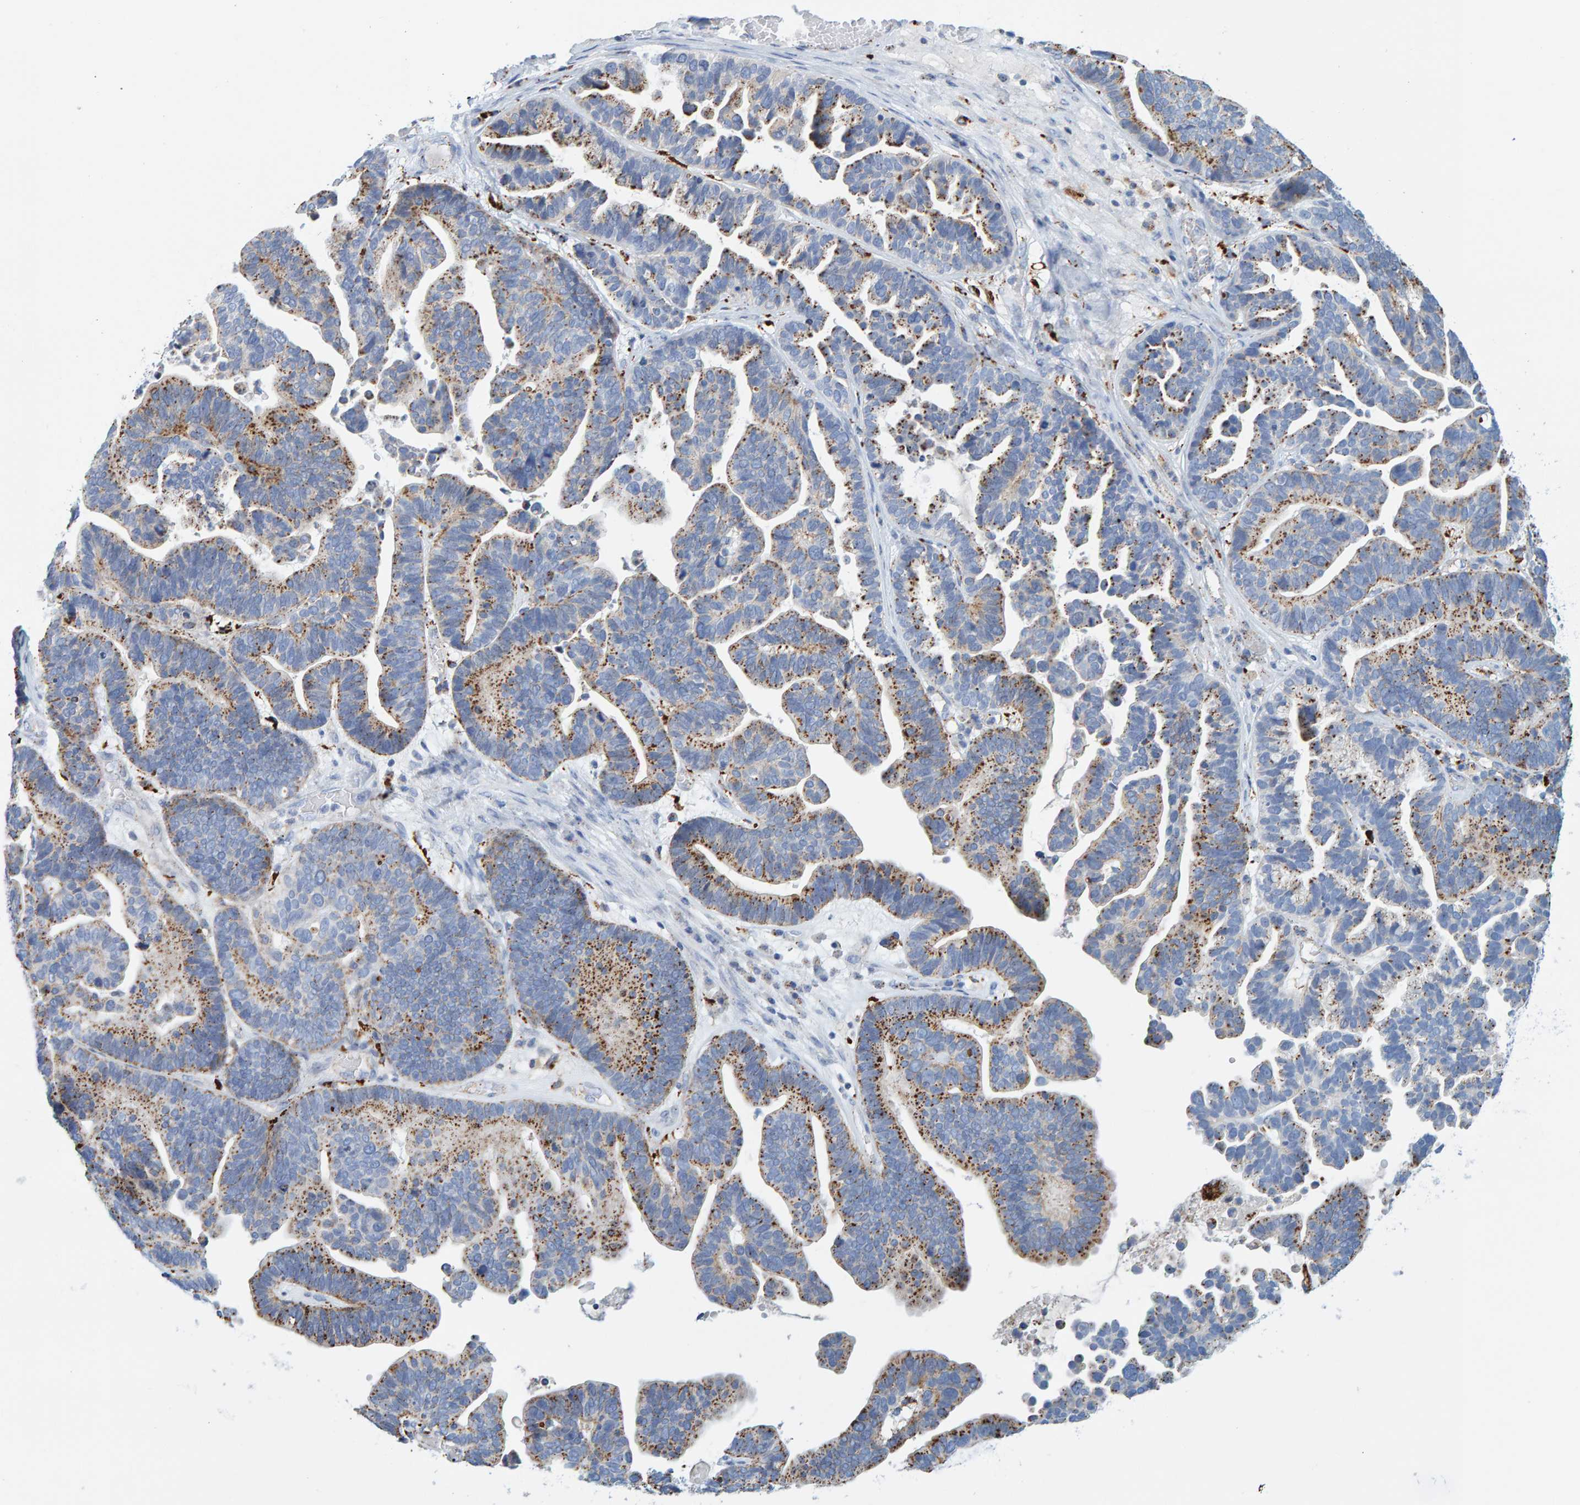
{"staining": {"intensity": "moderate", "quantity": ">75%", "location": "cytoplasmic/membranous"}, "tissue": "ovarian cancer", "cell_type": "Tumor cells", "image_type": "cancer", "snomed": [{"axis": "morphology", "description": "Cystadenocarcinoma, serous, NOS"}, {"axis": "topography", "description": "Ovary"}], "caption": "Moderate cytoplasmic/membranous staining for a protein is present in about >75% of tumor cells of ovarian serous cystadenocarcinoma using immunohistochemistry (IHC).", "gene": "BIN3", "patient": {"sex": "female", "age": 56}}